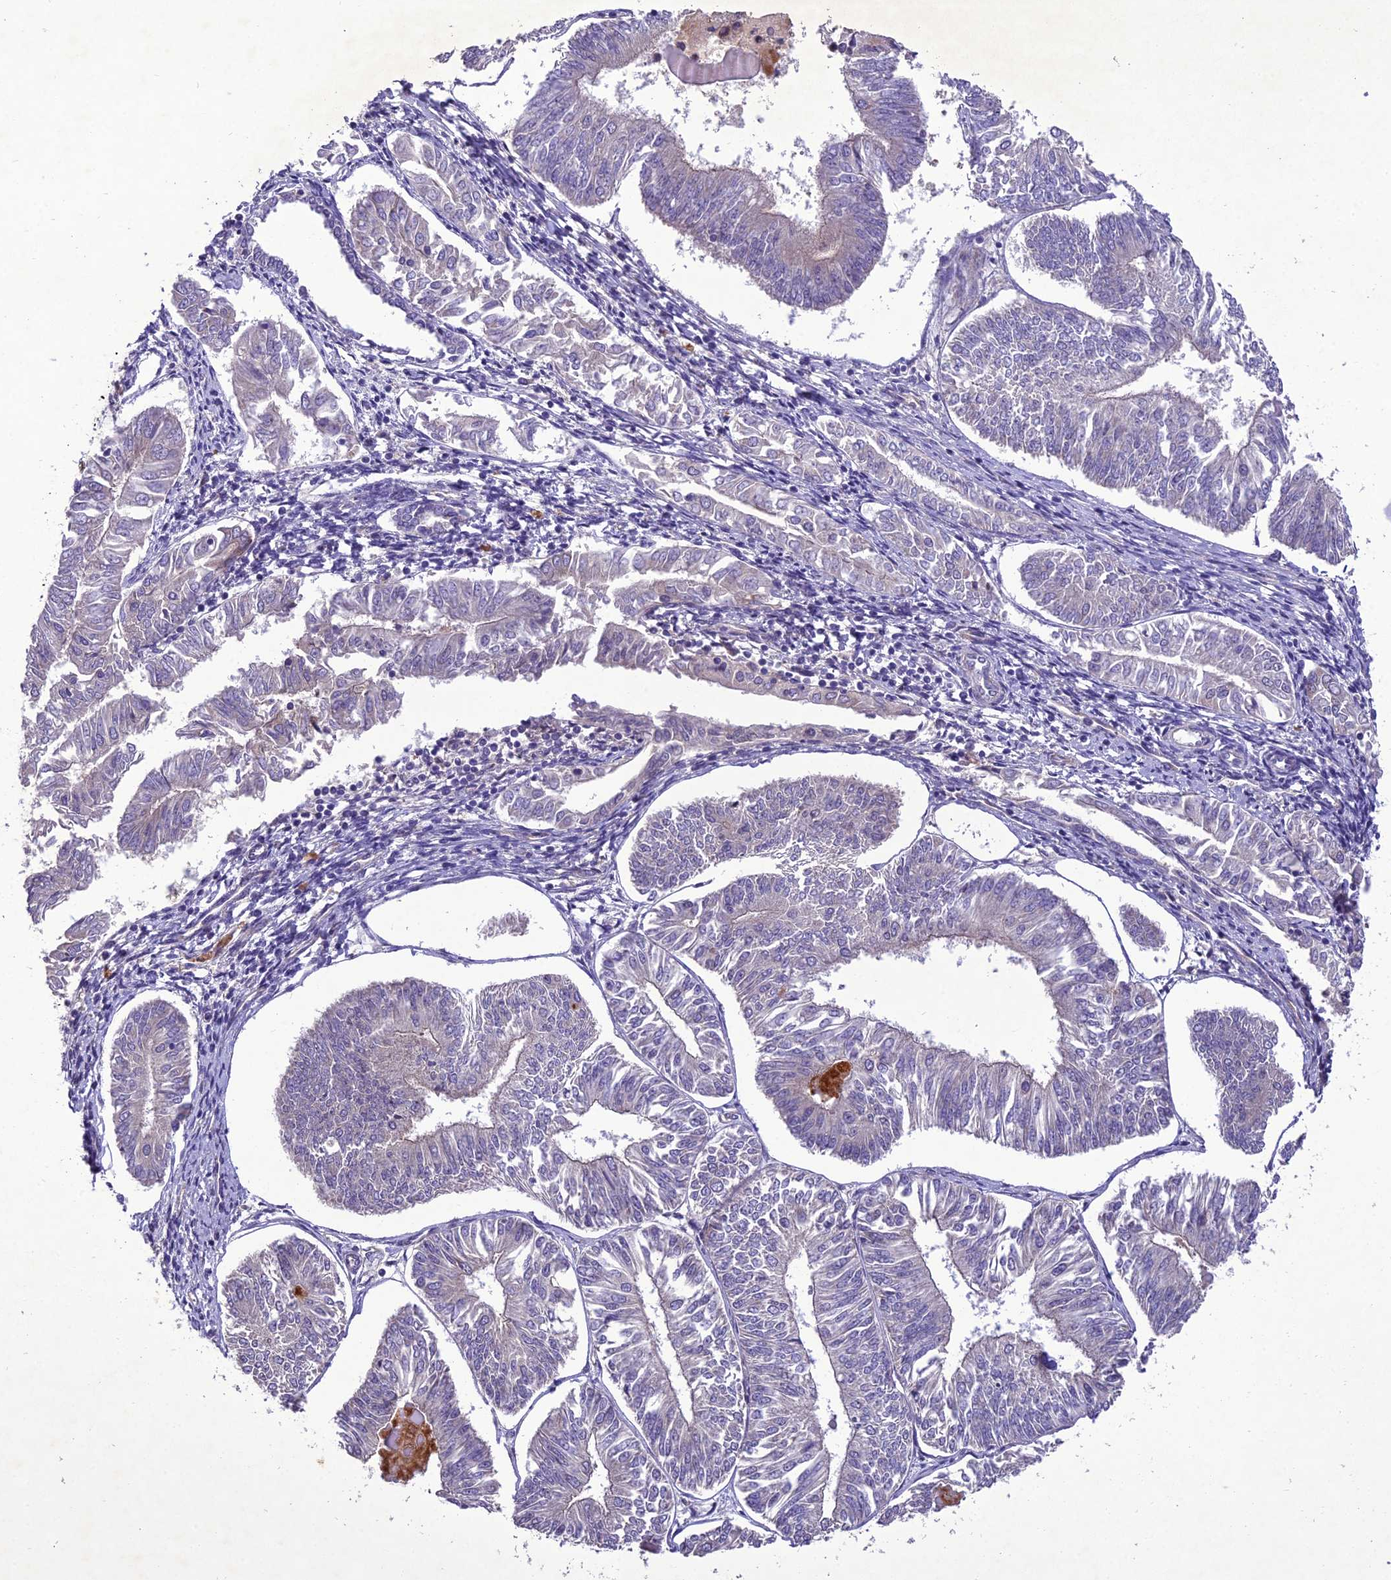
{"staining": {"intensity": "negative", "quantity": "none", "location": "none"}, "tissue": "endometrial cancer", "cell_type": "Tumor cells", "image_type": "cancer", "snomed": [{"axis": "morphology", "description": "Adenocarcinoma, NOS"}, {"axis": "topography", "description": "Endometrium"}], "caption": "Immunohistochemical staining of adenocarcinoma (endometrial) demonstrates no significant positivity in tumor cells.", "gene": "CENPL", "patient": {"sex": "female", "age": 58}}